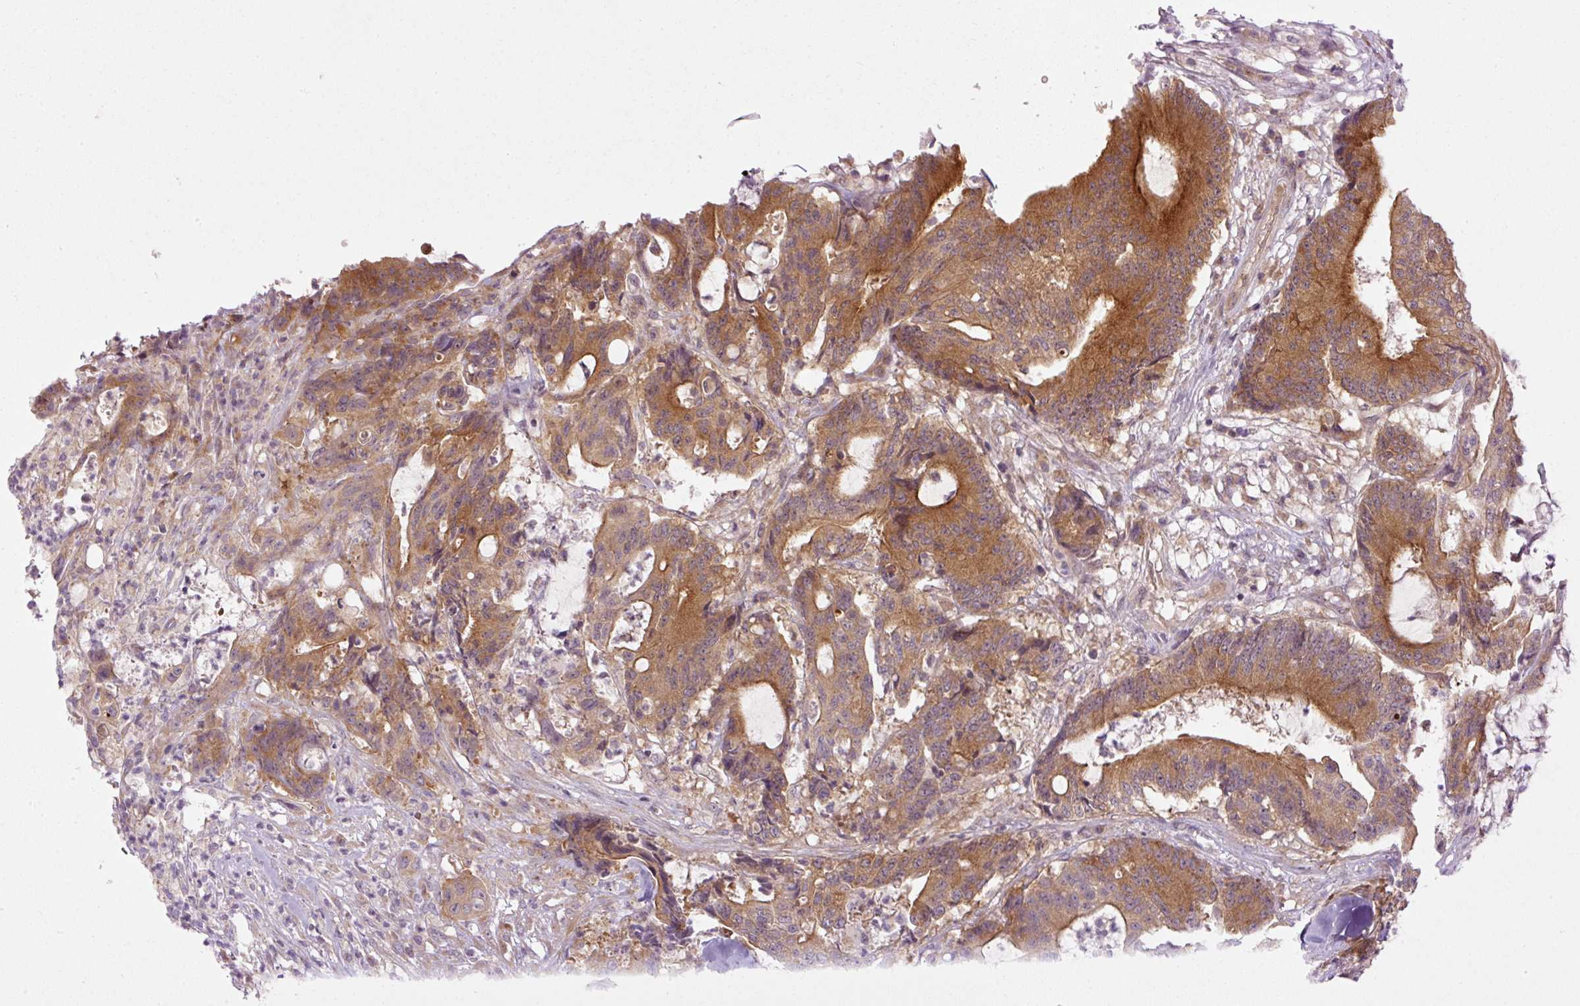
{"staining": {"intensity": "moderate", "quantity": ">75%", "location": "cytoplasmic/membranous"}, "tissue": "colorectal cancer", "cell_type": "Tumor cells", "image_type": "cancer", "snomed": [{"axis": "morphology", "description": "Adenocarcinoma, NOS"}, {"axis": "topography", "description": "Colon"}], "caption": "Protein expression analysis of human colorectal cancer (adenocarcinoma) reveals moderate cytoplasmic/membranous staining in about >75% of tumor cells.", "gene": "MZT2B", "patient": {"sex": "female", "age": 84}}